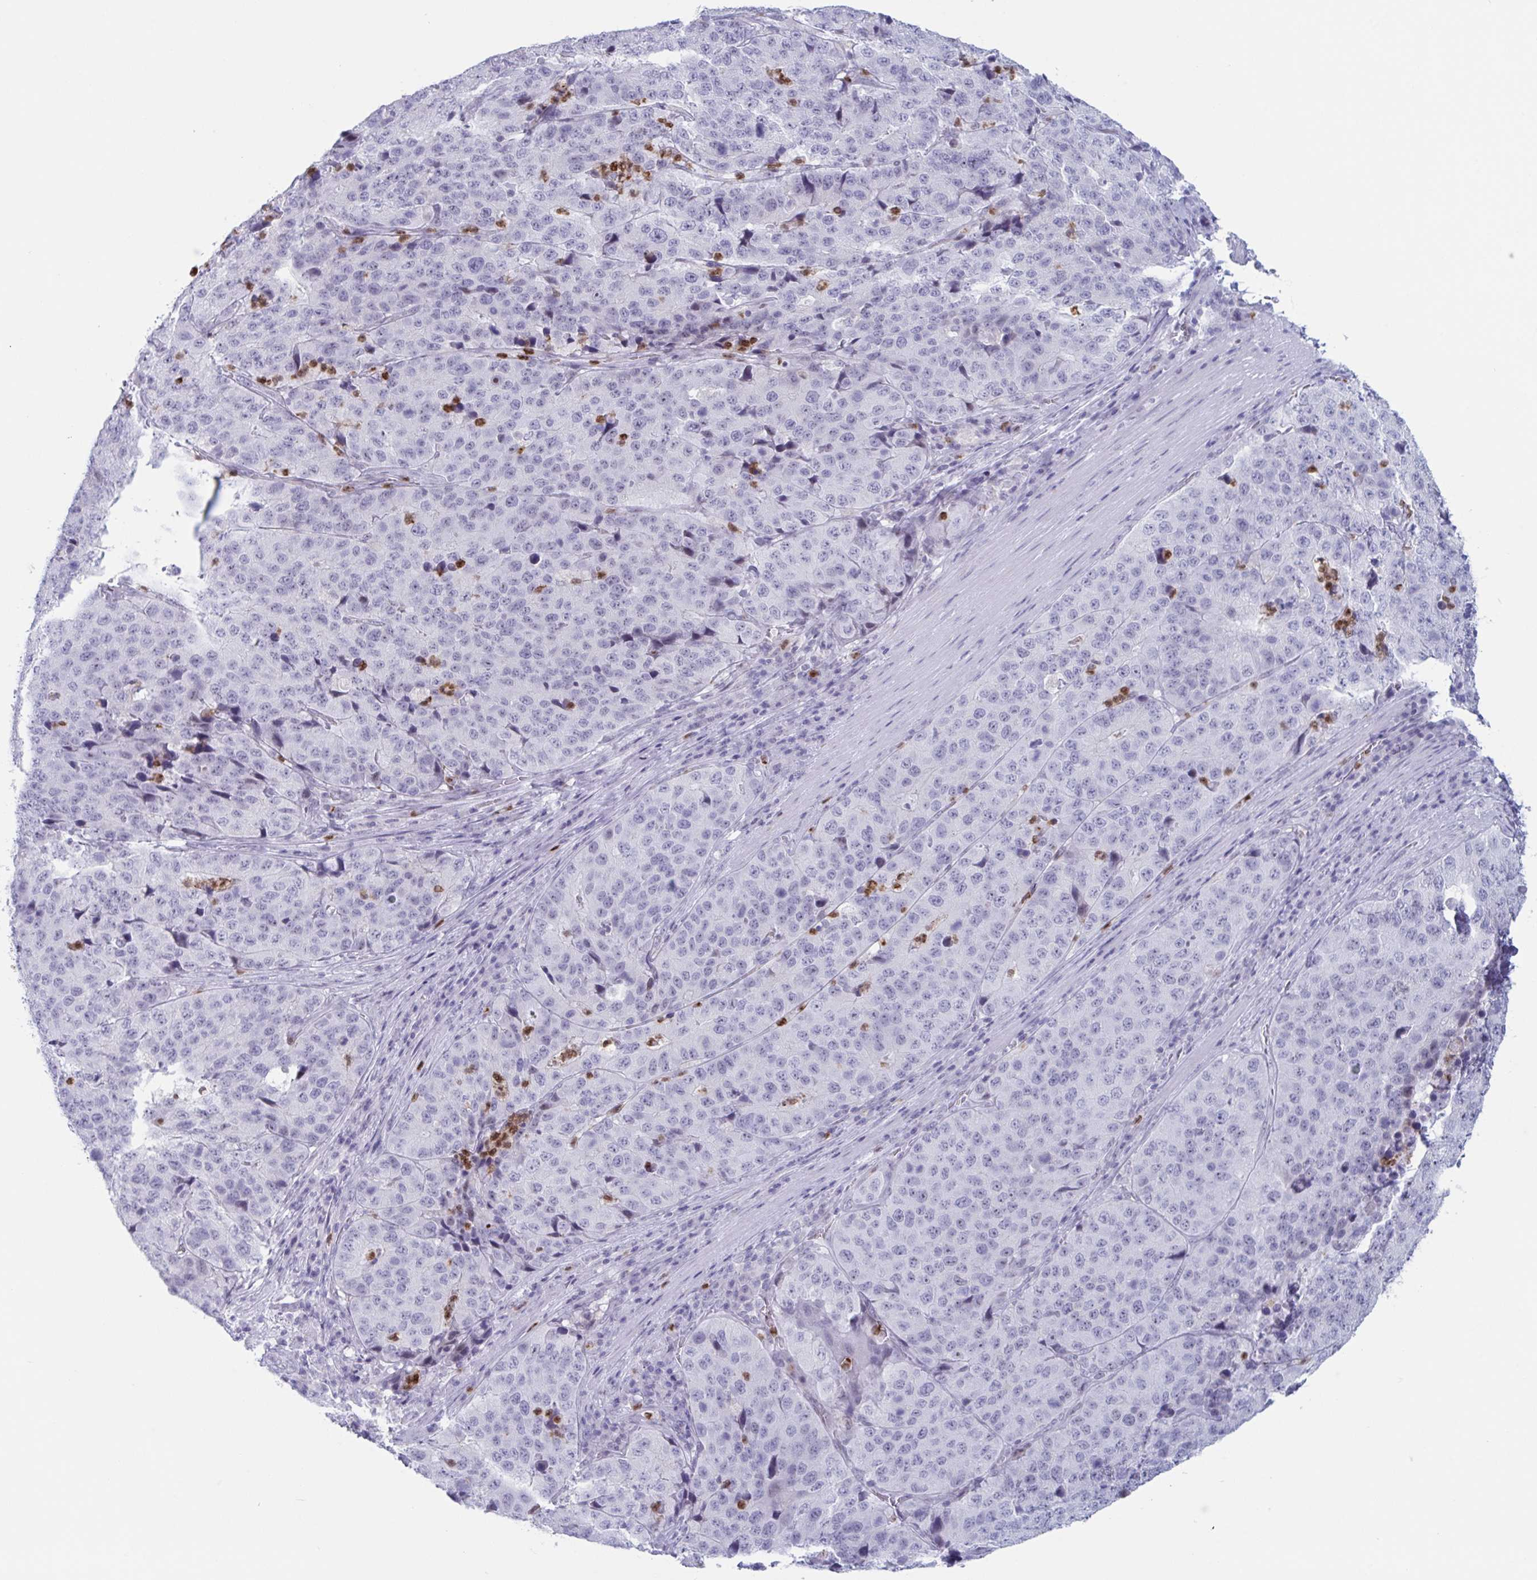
{"staining": {"intensity": "negative", "quantity": "none", "location": "none"}, "tissue": "stomach cancer", "cell_type": "Tumor cells", "image_type": "cancer", "snomed": [{"axis": "morphology", "description": "Adenocarcinoma, NOS"}, {"axis": "topography", "description": "Stomach"}], "caption": "Immunohistochemistry (IHC) image of human stomach cancer stained for a protein (brown), which reveals no expression in tumor cells. (Stains: DAB (3,3'-diaminobenzidine) immunohistochemistry with hematoxylin counter stain, Microscopy: brightfield microscopy at high magnification).", "gene": "CYP4F11", "patient": {"sex": "male", "age": 71}}